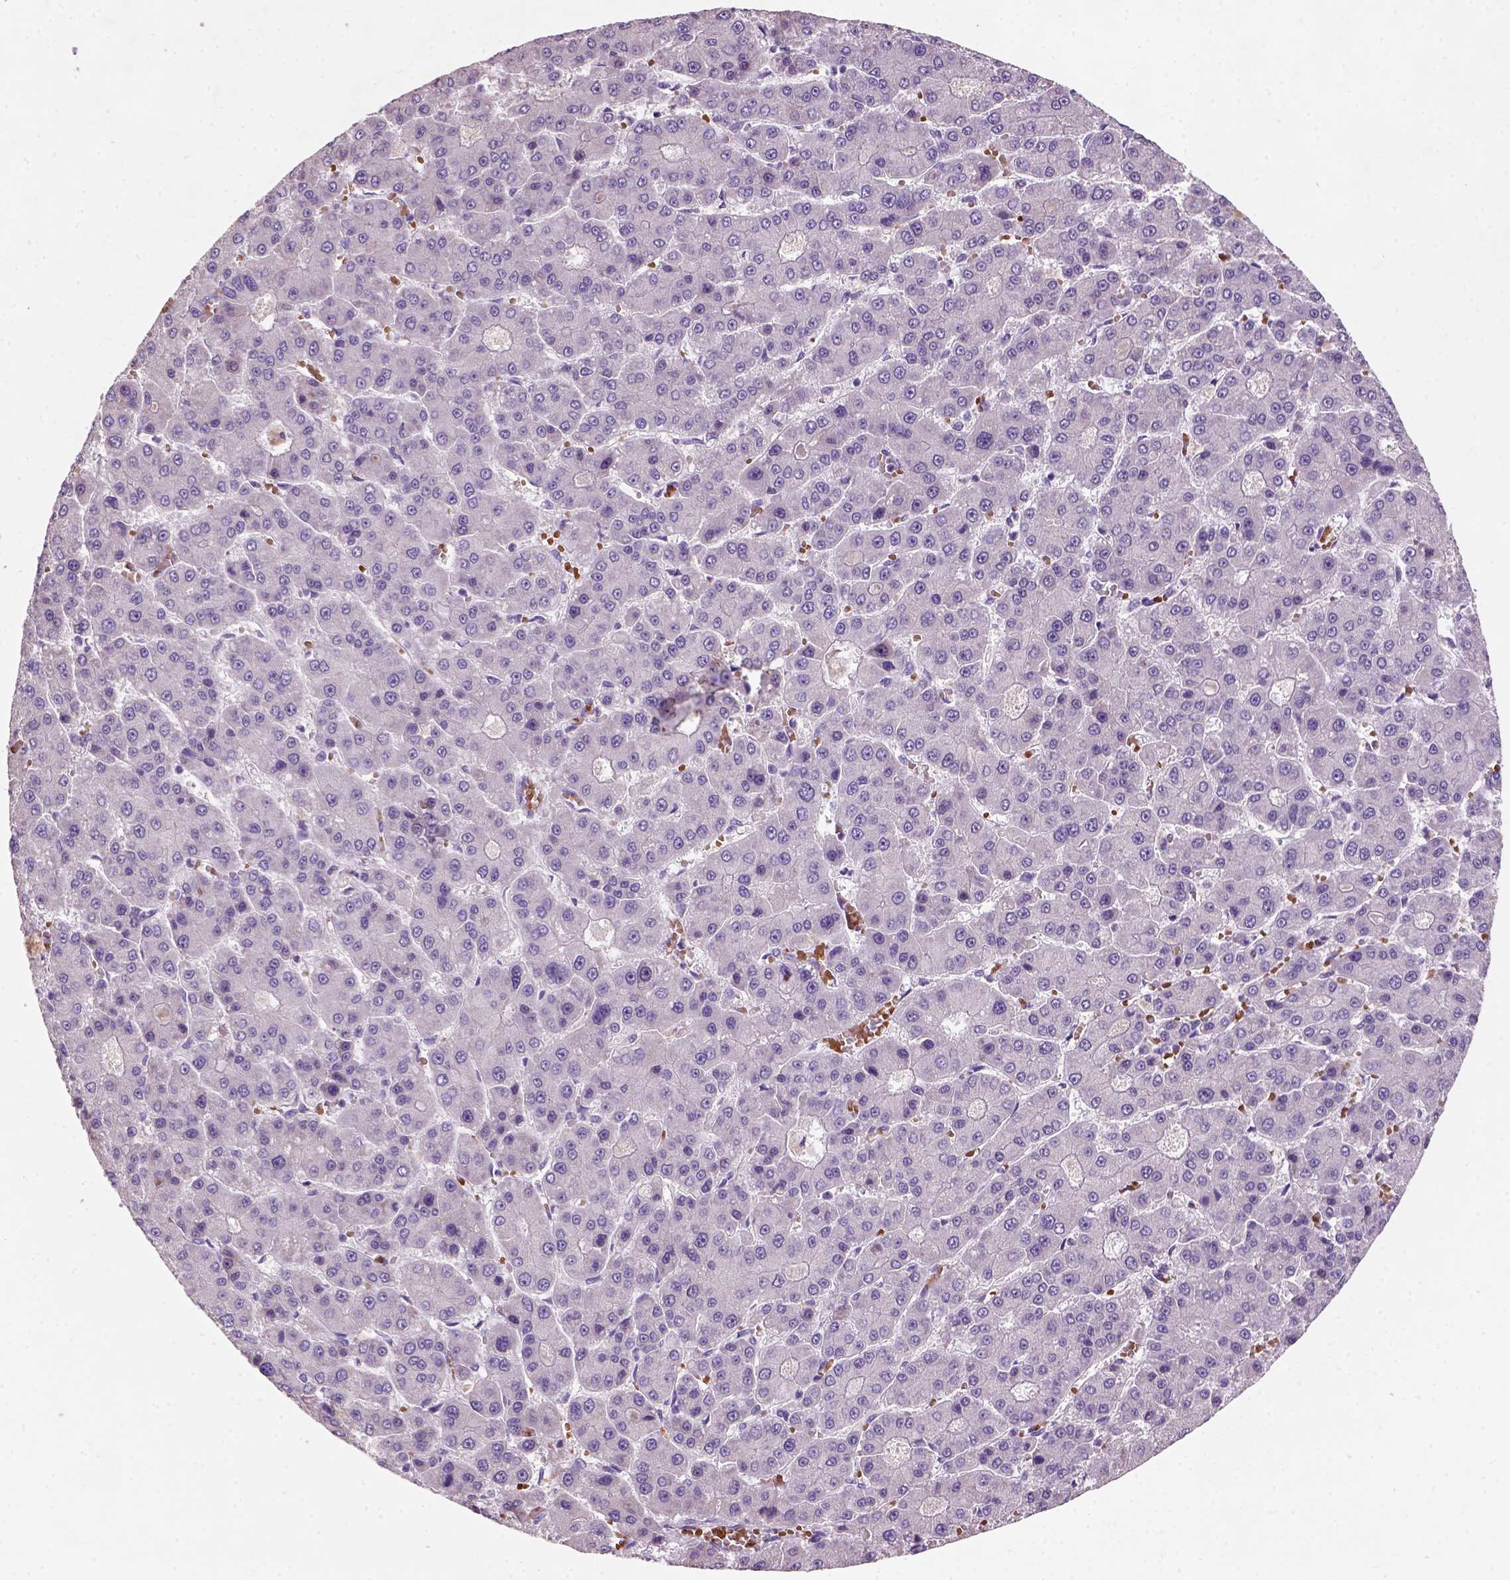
{"staining": {"intensity": "negative", "quantity": "none", "location": "none"}, "tissue": "liver cancer", "cell_type": "Tumor cells", "image_type": "cancer", "snomed": [{"axis": "morphology", "description": "Carcinoma, Hepatocellular, NOS"}, {"axis": "topography", "description": "Liver"}], "caption": "This image is of liver cancer stained with IHC to label a protein in brown with the nuclei are counter-stained blue. There is no staining in tumor cells.", "gene": "ZMAT4", "patient": {"sex": "male", "age": 70}}